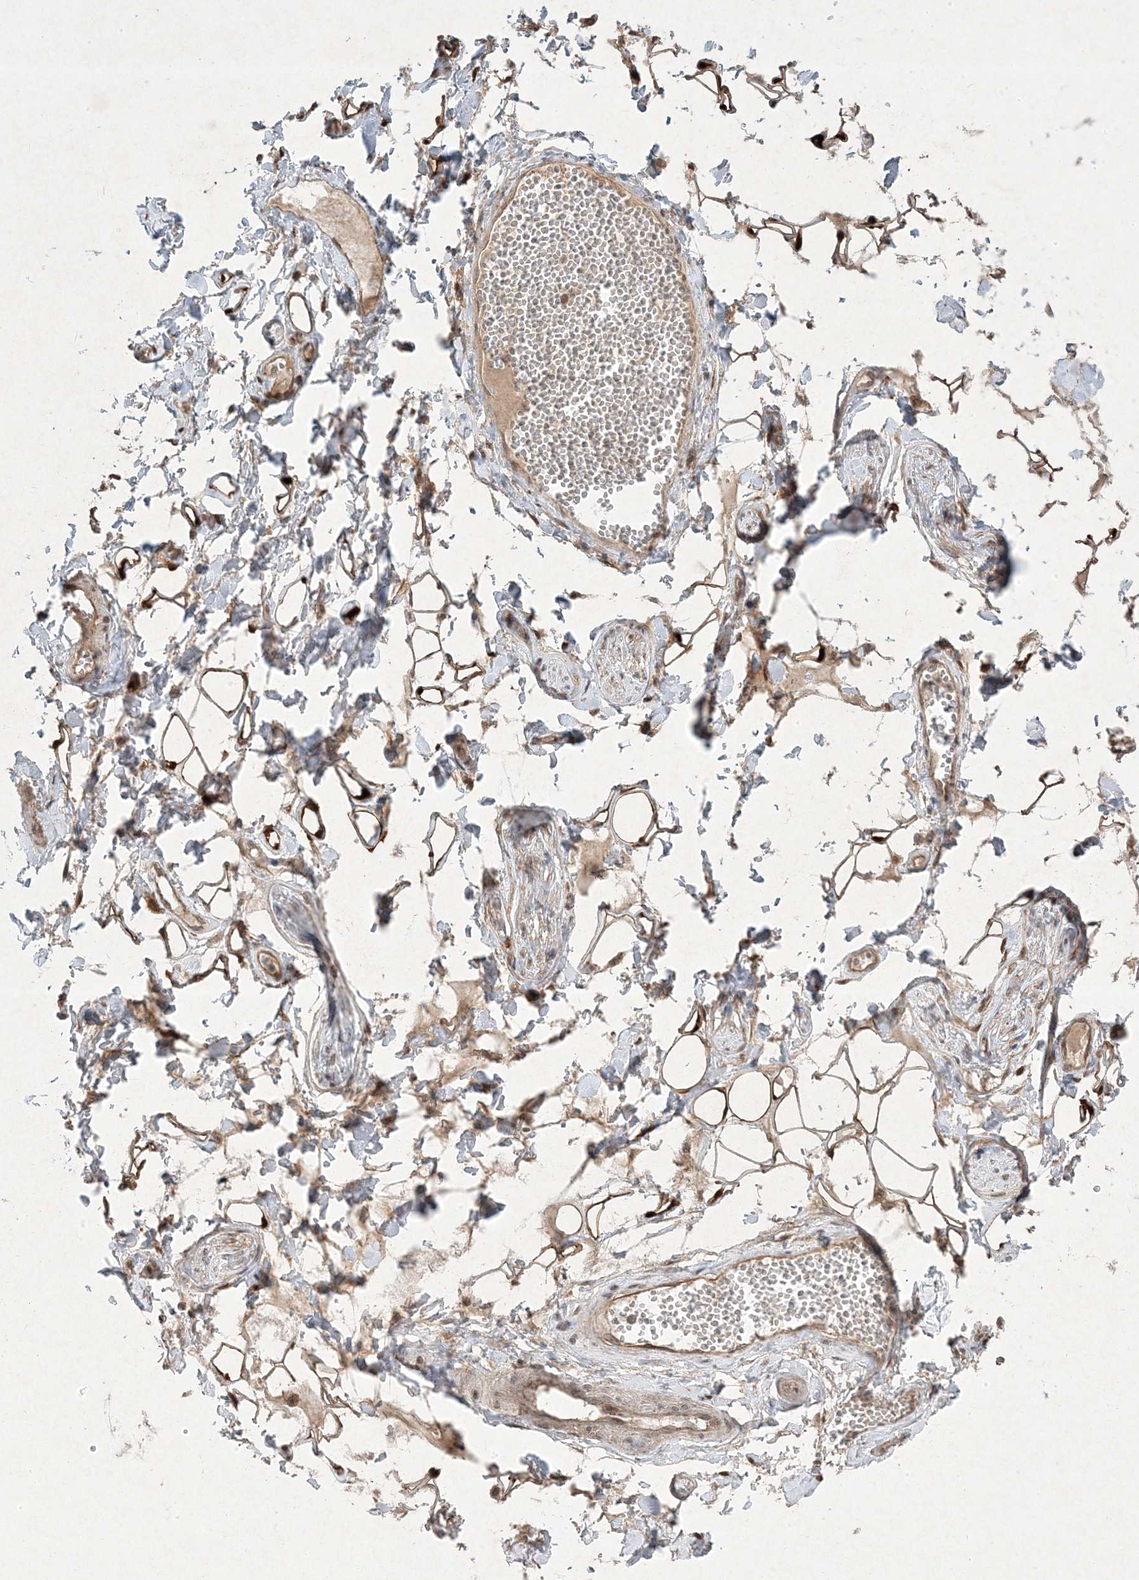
{"staining": {"intensity": "strong", "quantity": ">75%", "location": "cytoplasmic/membranous,nuclear"}, "tissue": "adipose tissue", "cell_type": "Adipocytes", "image_type": "normal", "snomed": [{"axis": "morphology", "description": "Normal tissue, NOS"}, {"axis": "morphology", "description": "Inflammation, NOS"}, {"axis": "topography", "description": "Salivary gland"}, {"axis": "topography", "description": "Peripheral nerve tissue"}], "caption": "Protein staining shows strong cytoplasmic/membranous,nuclear positivity in about >75% of adipocytes in normal adipose tissue.", "gene": "PLEKHM2", "patient": {"sex": "female", "age": 75}}